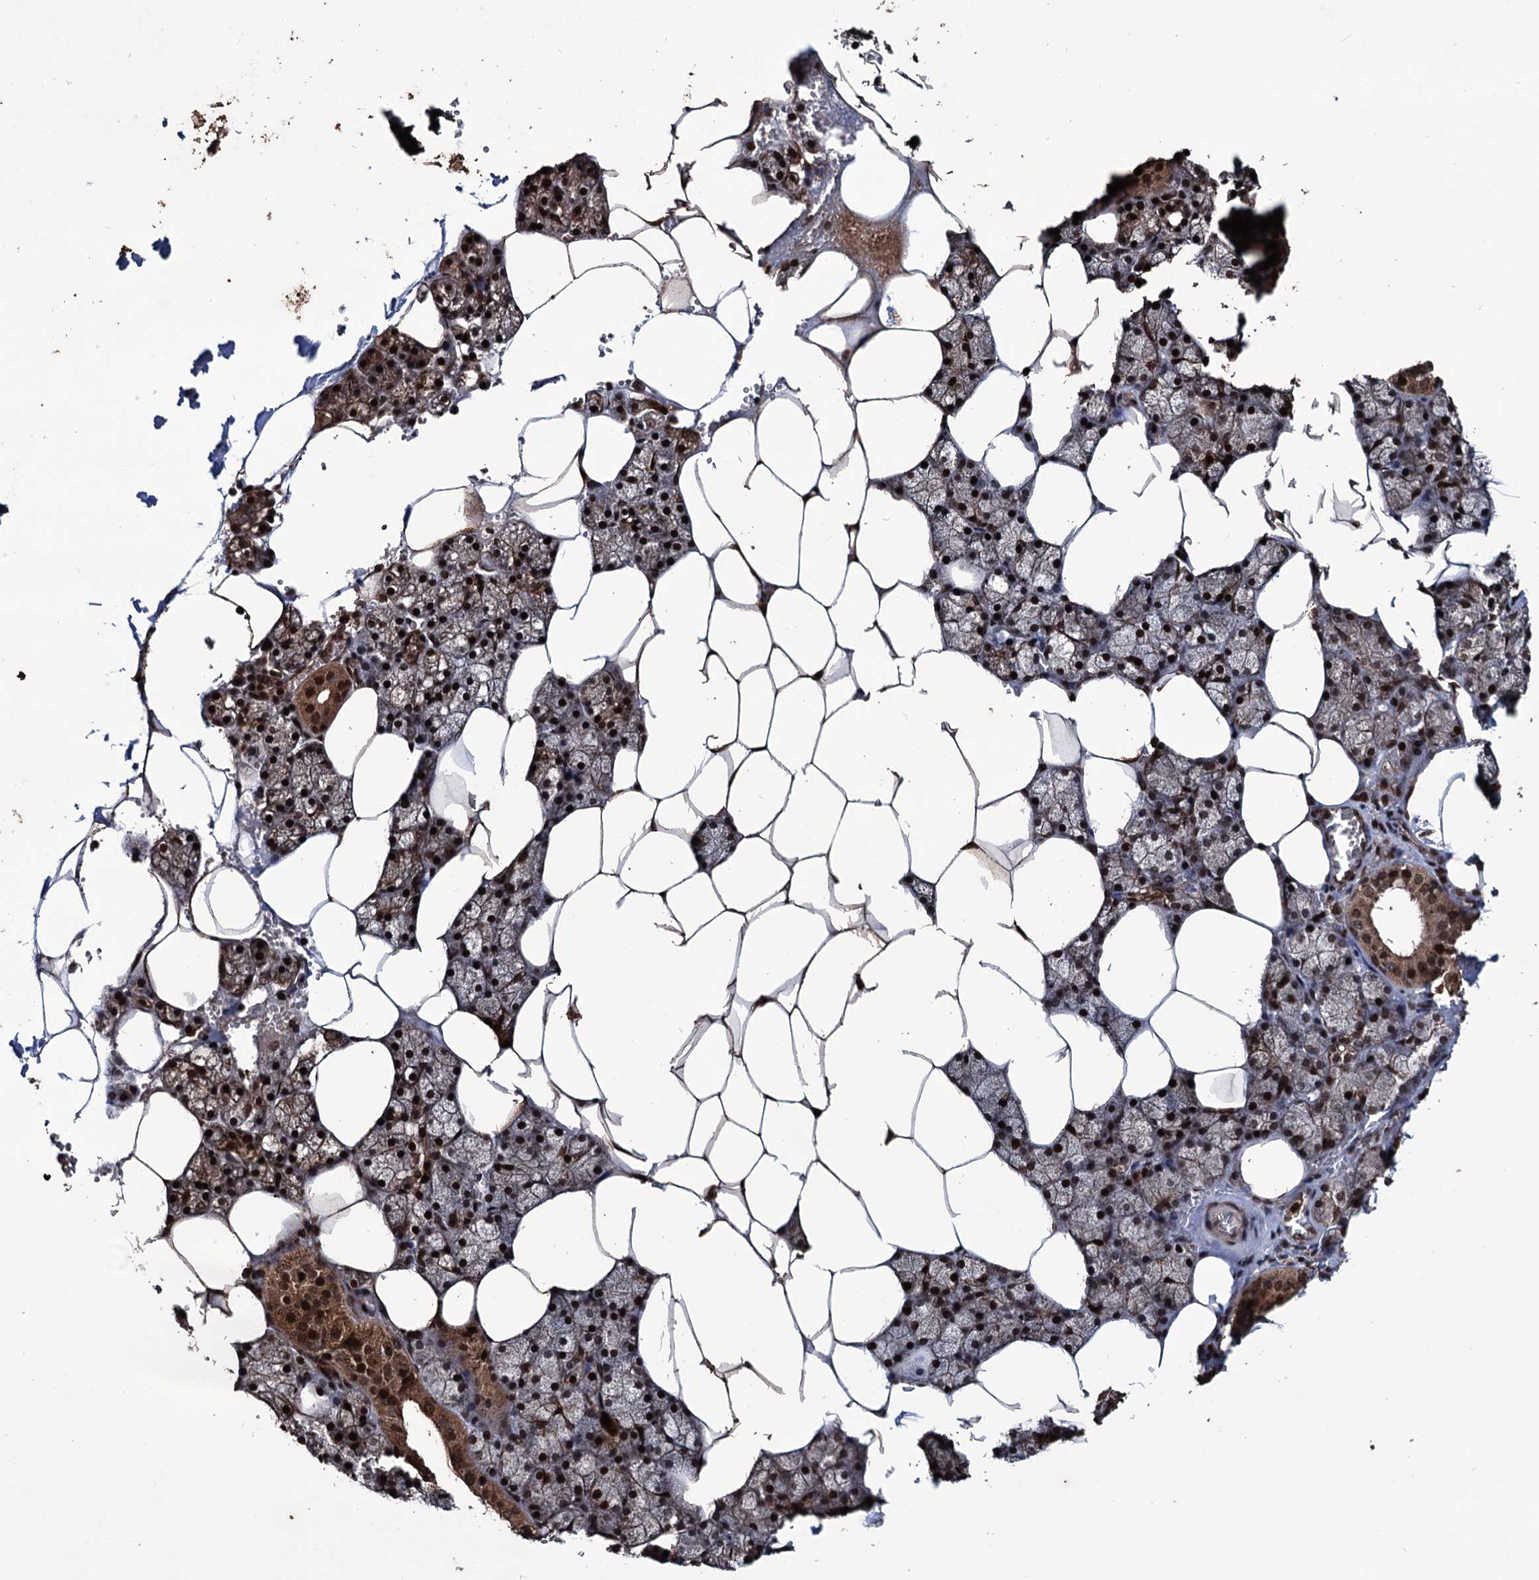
{"staining": {"intensity": "strong", "quantity": ">75%", "location": "cytoplasmic/membranous,nuclear"}, "tissue": "salivary gland", "cell_type": "Glandular cells", "image_type": "normal", "snomed": [{"axis": "morphology", "description": "Normal tissue, NOS"}, {"axis": "topography", "description": "Salivary gland"}], "caption": "Brown immunohistochemical staining in unremarkable salivary gland shows strong cytoplasmic/membranous,nuclear positivity in about >75% of glandular cells. Immunohistochemistry stains the protein of interest in brown and the nuclei are stained blue.", "gene": "EYA4", "patient": {"sex": "male", "age": 62}}